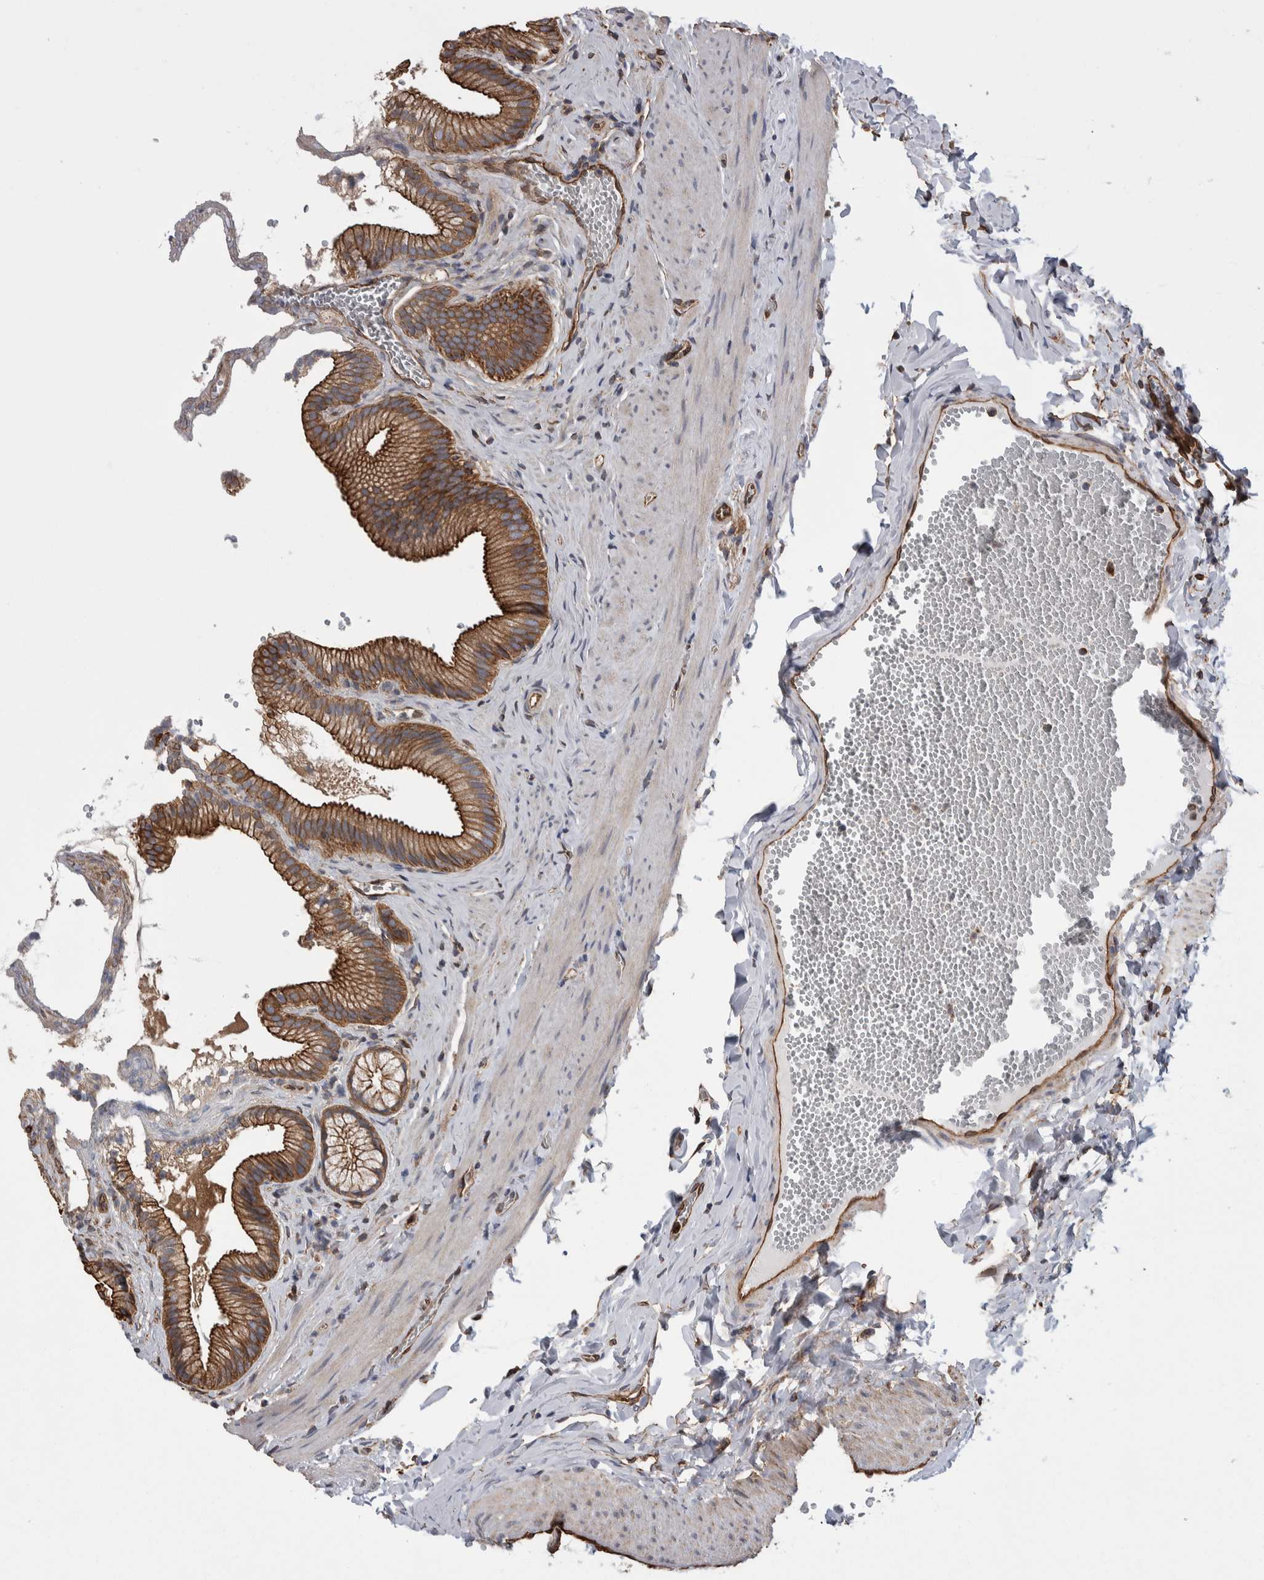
{"staining": {"intensity": "strong", "quantity": ">75%", "location": "cytoplasmic/membranous"}, "tissue": "gallbladder", "cell_type": "Glandular cells", "image_type": "normal", "snomed": [{"axis": "morphology", "description": "Normal tissue, NOS"}, {"axis": "topography", "description": "Gallbladder"}], "caption": "Brown immunohistochemical staining in benign human gallbladder exhibits strong cytoplasmic/membranous expression in approximately >75% of glandular cells. The staining is performed using DAB (3,3'-diaminobenzidine) brown chromogen to label protein expression. The nuclei are counter-stained blue using hematoxylin.", "gene": "KIF12", "patient": {"sex": "male", "age": 38}}